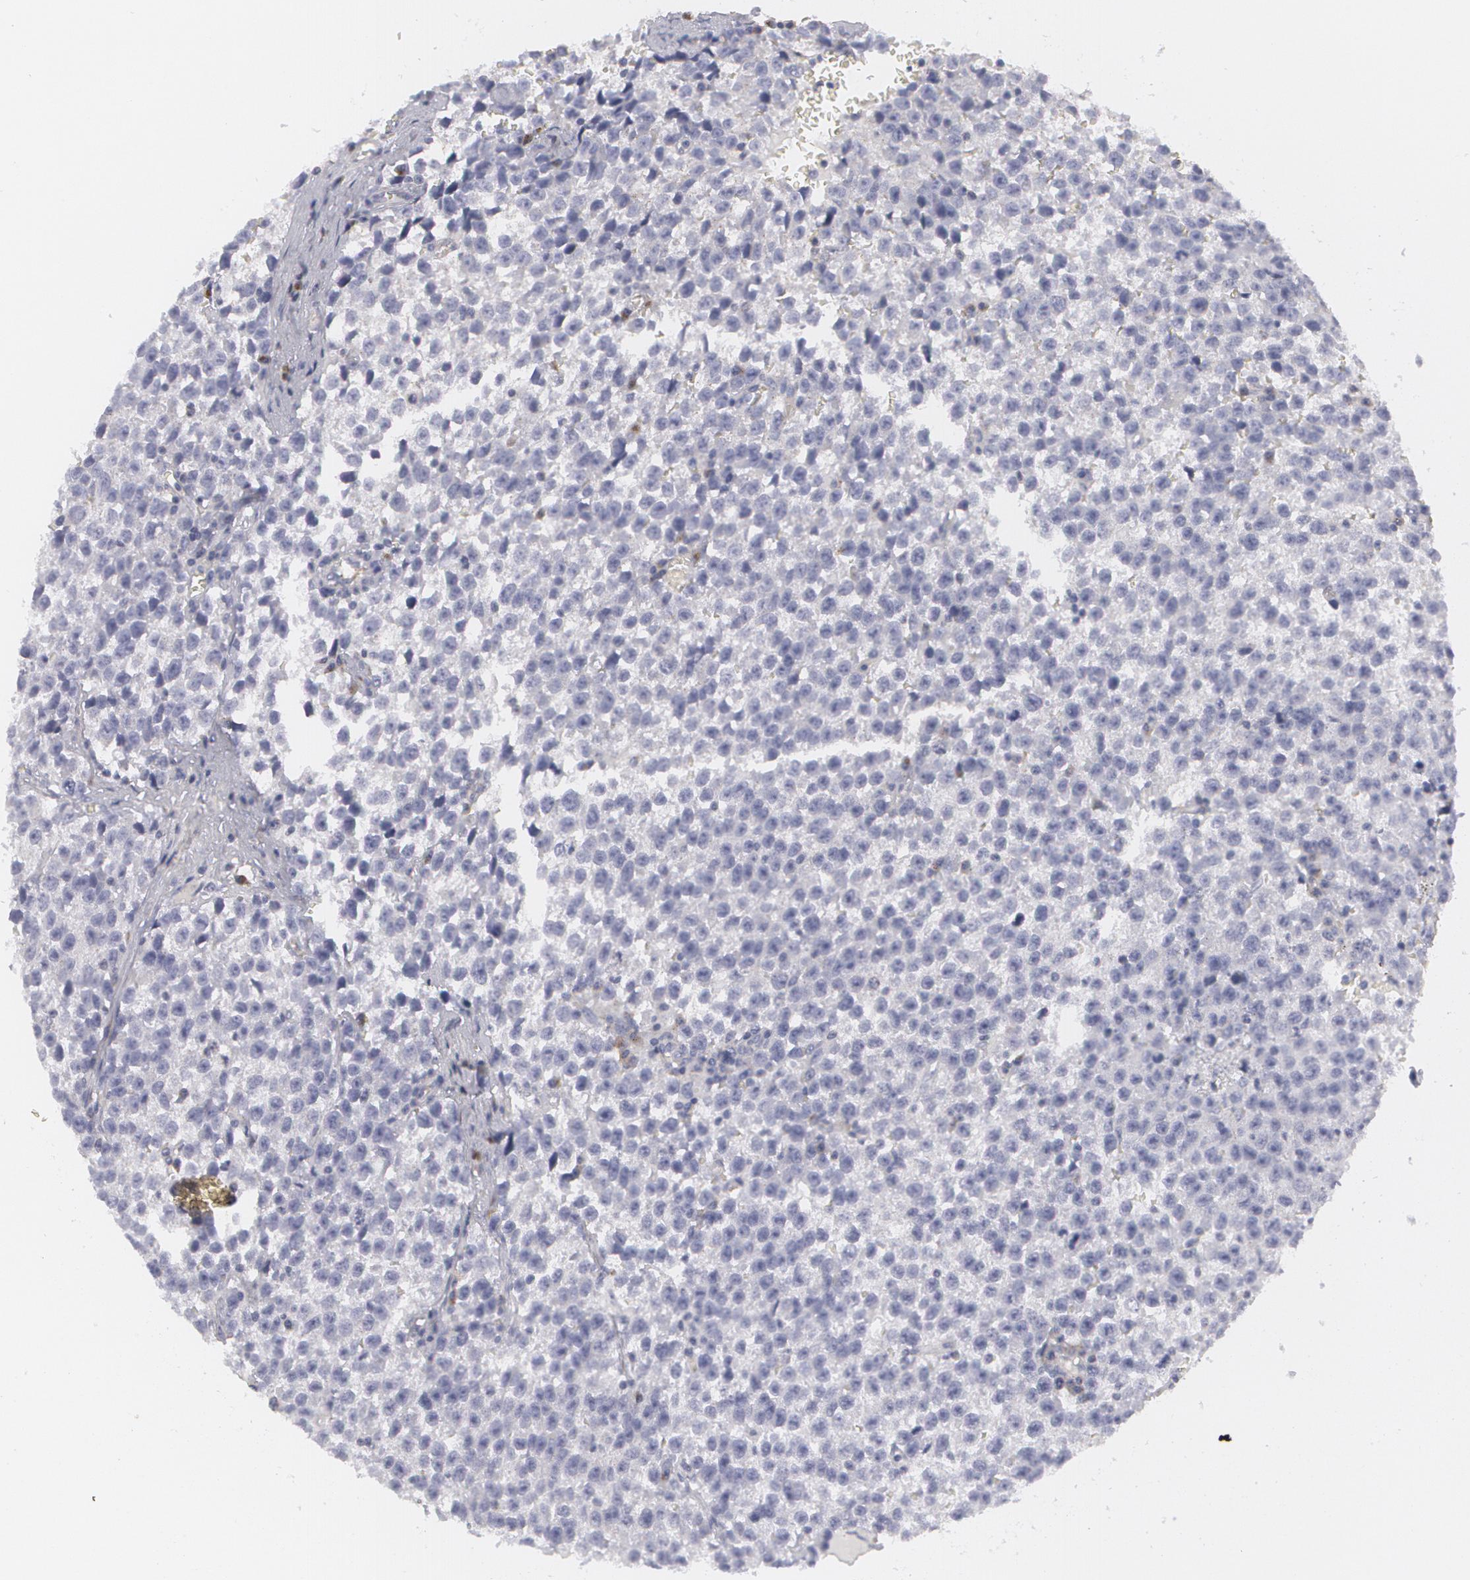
{"staining": {"intensity": "negative", "quantity": "none", "location": "none"}, "tissue": "testis cancer", "cell_type": "Tumor cells", "image_type": "cancer", "snomed": [{"axis": "morphology", "description": "Seminoma, NOS"}, {"axis": "topography", "description": "Testis"}], "caption": "Immunohistochemistry (IHC) histopathology image of testis cancer stained for a protein (brown), which shows no staining in tumor cells. (DAB immunohistochemistry, high magnification).", "gene": "MBNL3", "patient": {"sex": "male", "age": 35}}